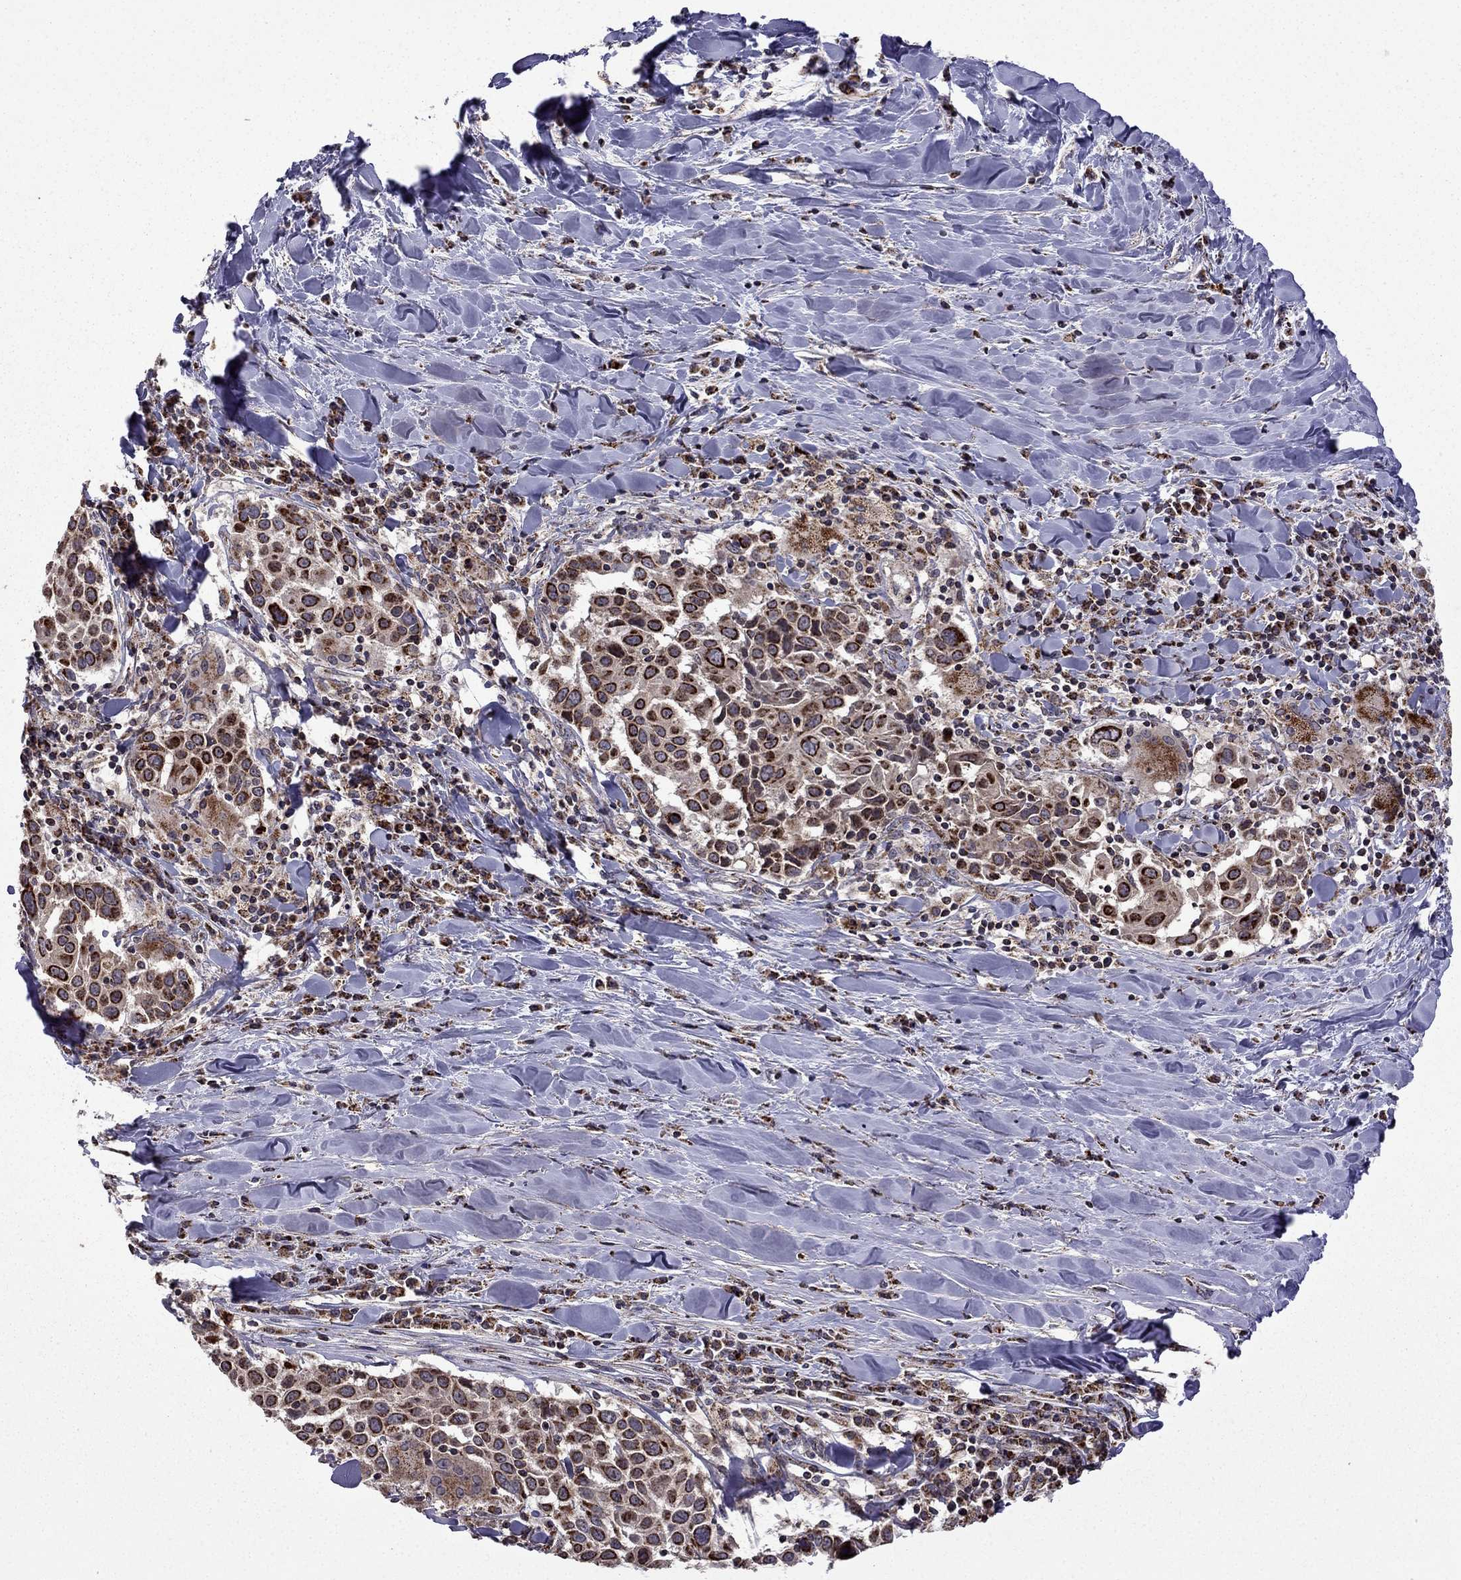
{"staining": {"intensity": "strong", "quantity": "25%-75%", "location": "cytoplasmic/membranous"}, "tissue": "lung cancer", "cell_type": "Tumor cells", "image_type": "cancer", "snomed": [{"axis": "morphology", "description": "Squamous cell carcinoma, NOS"}, {"axis": "topography", "description": "Lung"}], "caption": "This is a micrograph of immunohistochemistry (IHC) staining of lung cancer (squamous cell carcinoma), which shows strong expression in the cytoplasmic/membranous of tumor cells.", "gene": "TAB2", "patient": {"sex": "male", "age": 57}}